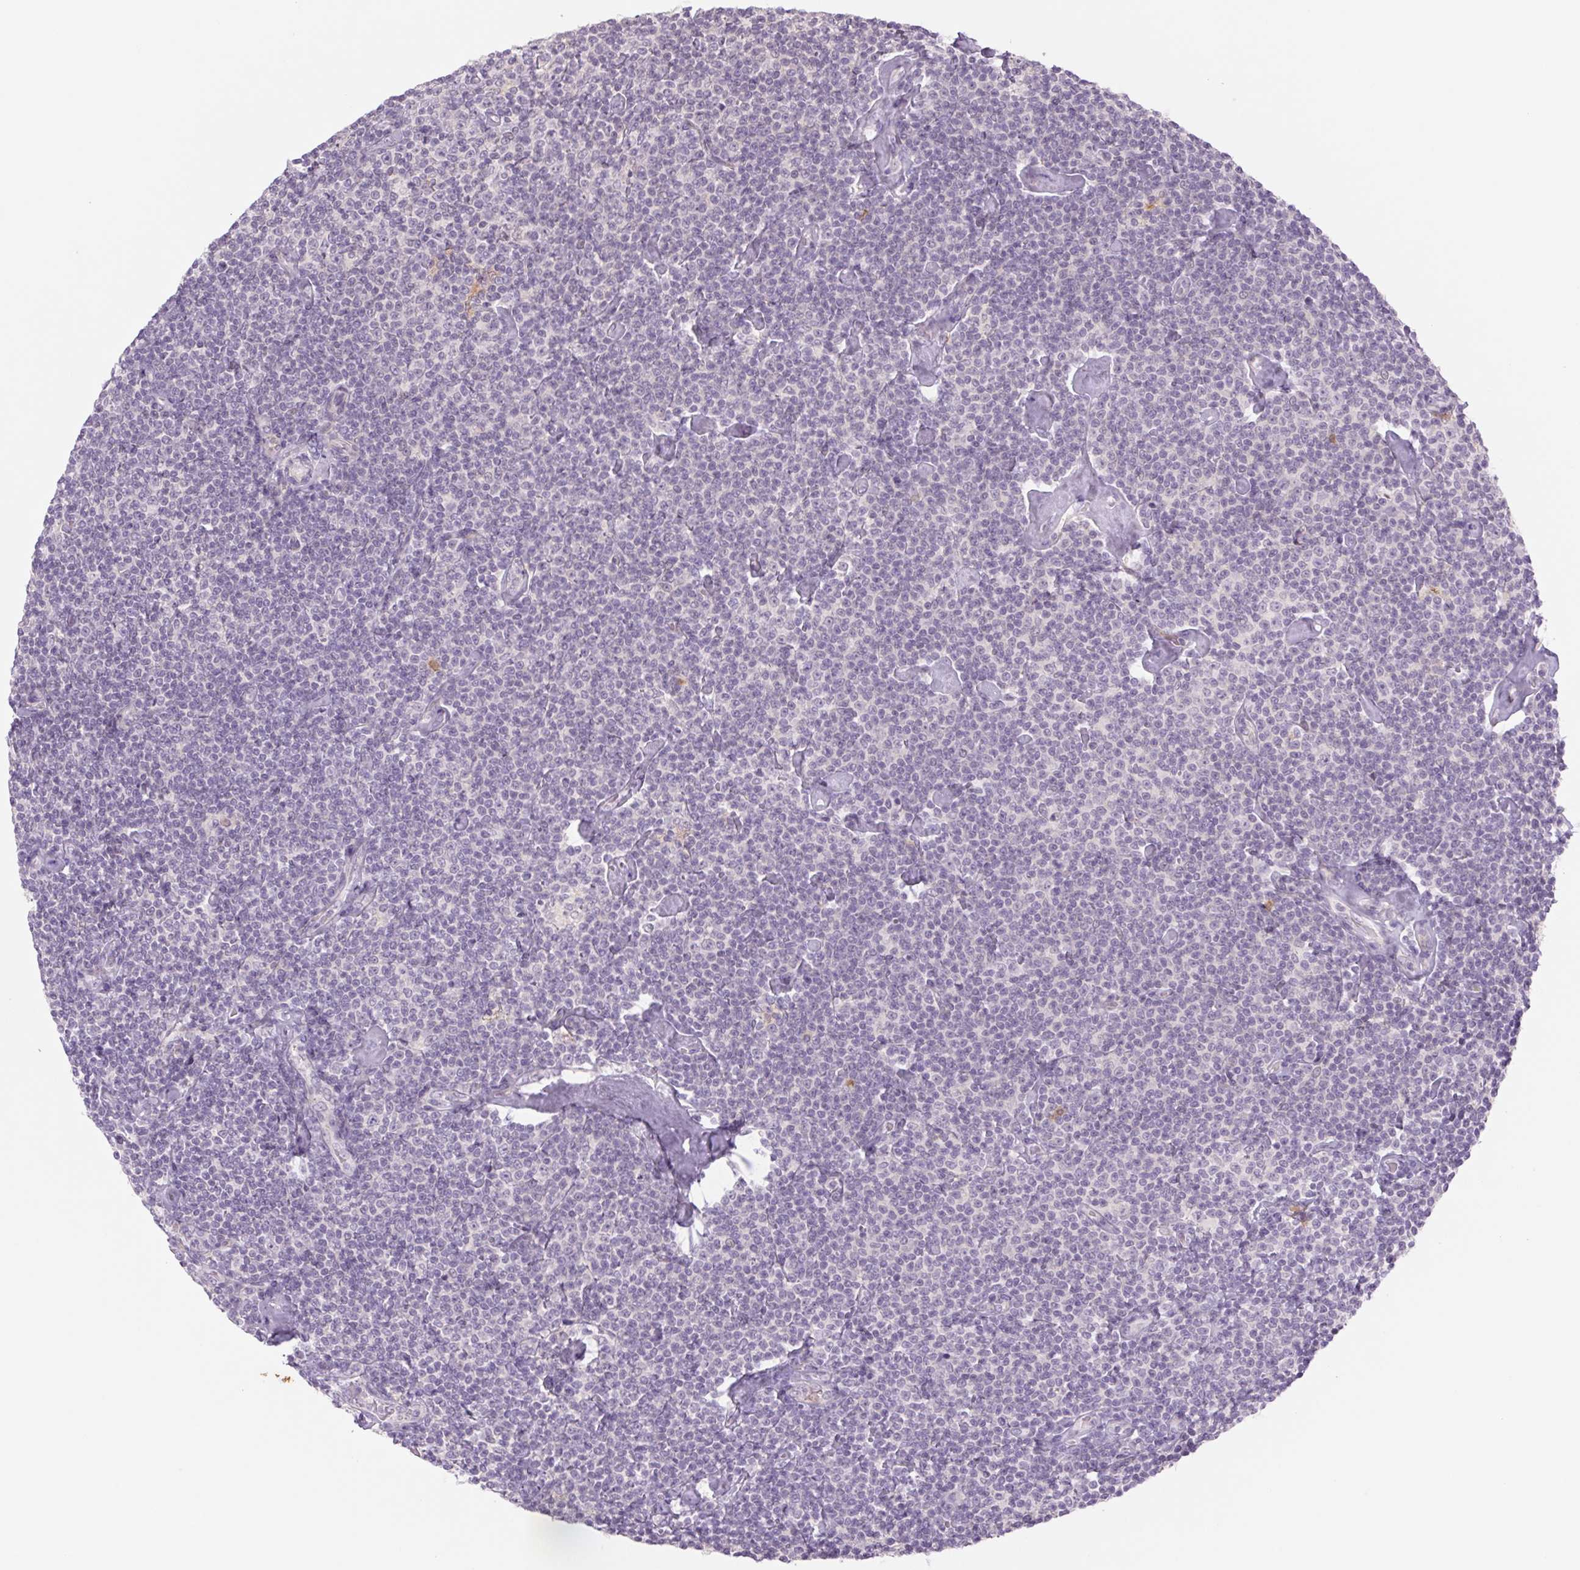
{"staining": {"intensity": "negative", "quantity": "none", "location": "none"}, "tissue": "lymphoma", "cell_type": "Tumor cells", "image_type": "cancer", "snomed": [{"axis": "morphology", "description": "Malignant lymphoma, non-Hodgkin's type, Low grade"}, {"axis": "topography", "description": "Lymph node"}], "caption": "Protein analysis of low-grade malignant lymphoma, non-Hodgkin's type shows no significant staining in tumor cells.", "gene": "KRT1", "patient": {"sex": "male", "age": 81}}